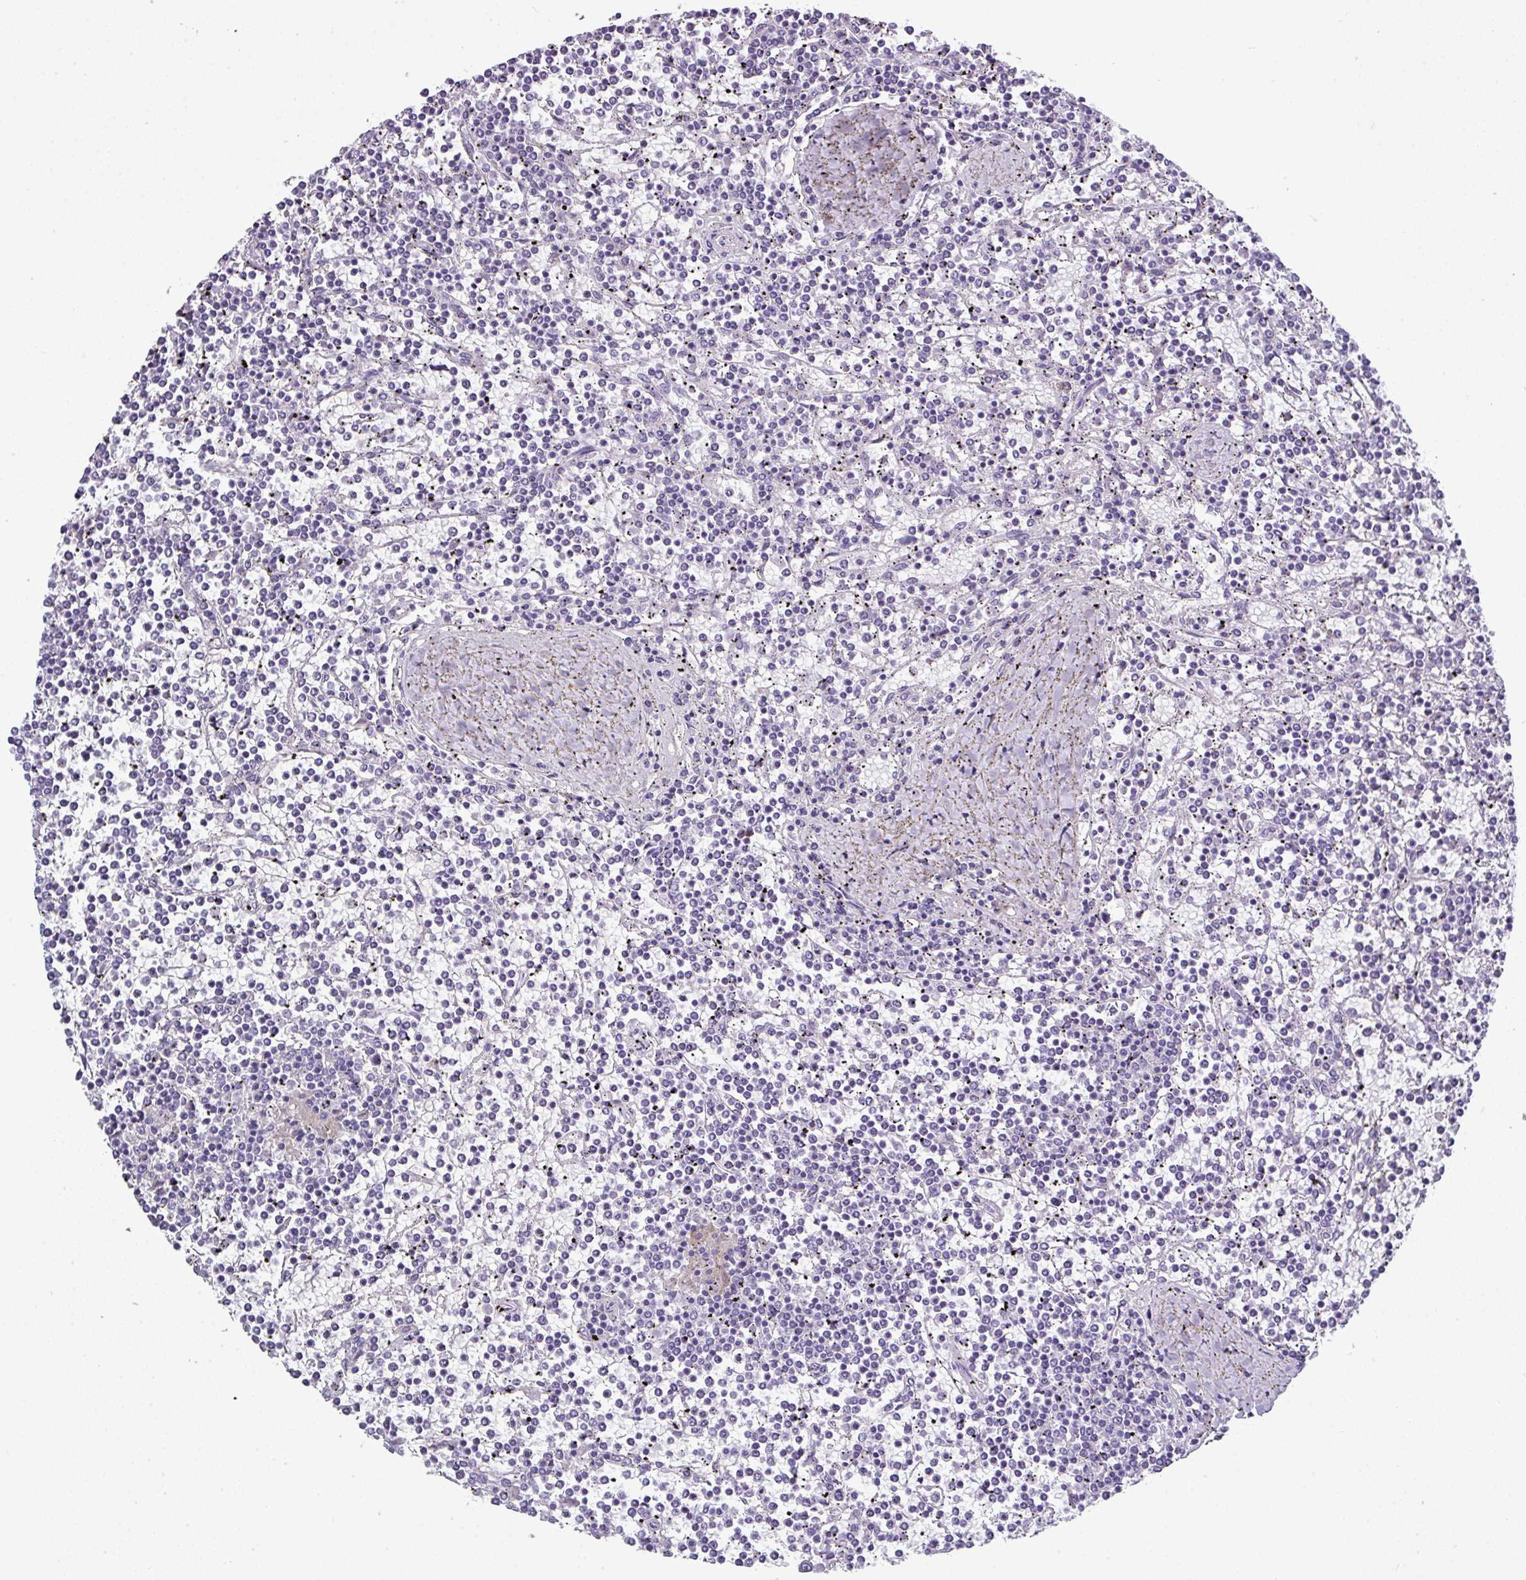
{"staining": {"intensity": "negative", "quantity": "none", "location": "none"}, "tissue": "lymphoma", "cell_type": "Tumor cells", "image_type": "cancer", "snomed": [{"axis": "morphology", "description": "Malignant lymphoma, non-Hodgkin's type, Low grade"}, {"axis": "topography", "description": "Spleen"}], "caption": "Immunohistochemistry of low-grade malignant lymphoma, non-Hodgkin's type shows no positivity in tumor cells.", "gene": "ABCC5", "patient": {"sex": "female", "age": 19}}